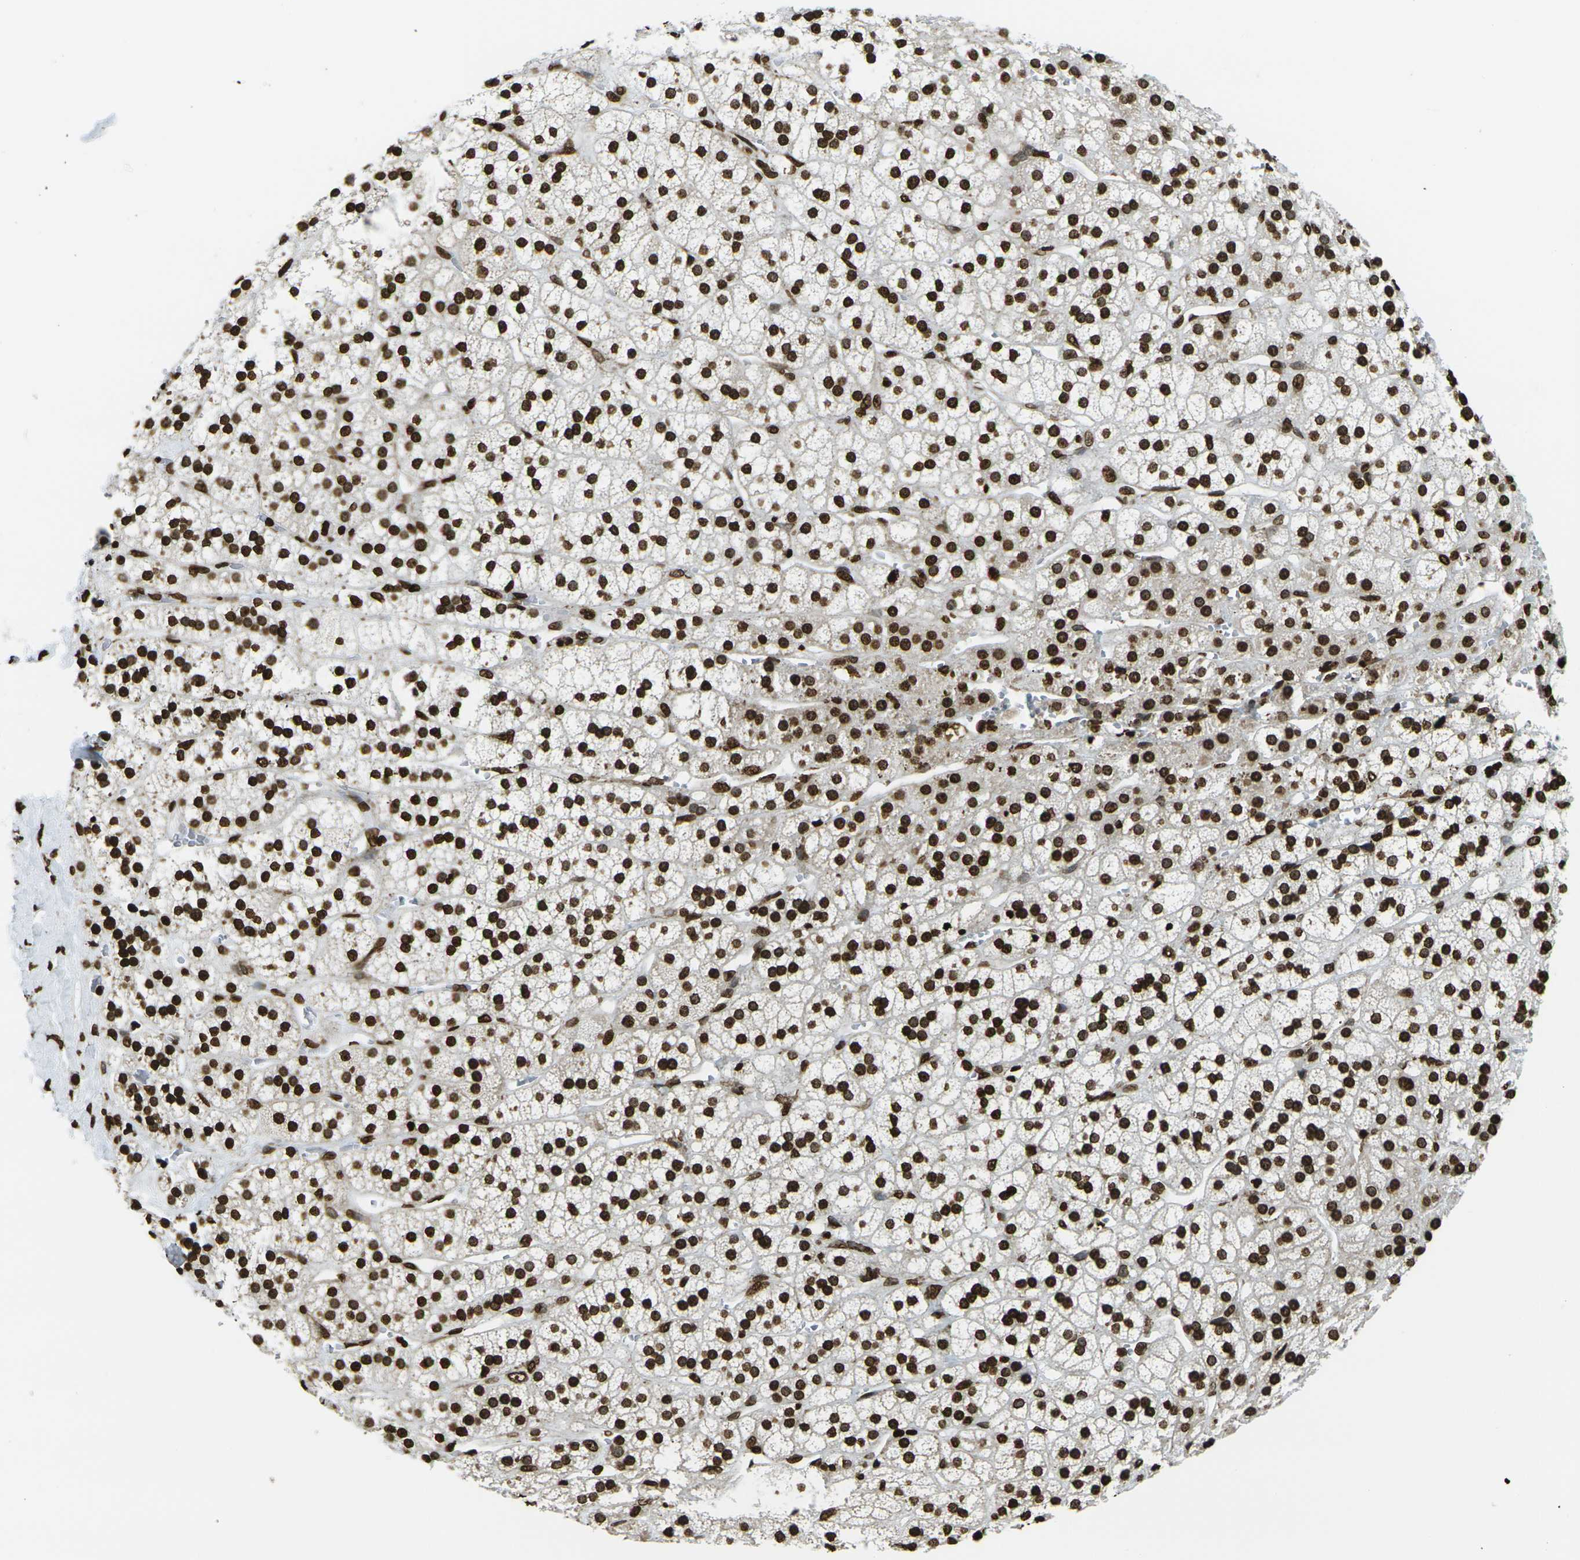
{"staining": {"intensity": "strong", "quantity": ">75%", "location": "nuclear"}, "tissue": "adrenal gland", "cell_type": "Glandular cells", "image_type": "normal", "snomed": [{"axis": "morphology", "description": "Normal tissue, NOS"}, {"axis": "topography", "description": "Adrenal gland"}], "caption": "A brown stain highlights strong nuclear staining of a protein in glandular cells of benign human adrenal gland. Nuclei are stained in blue.", "gene": "H1", "patient": {"sex": "male", "age": 56}}